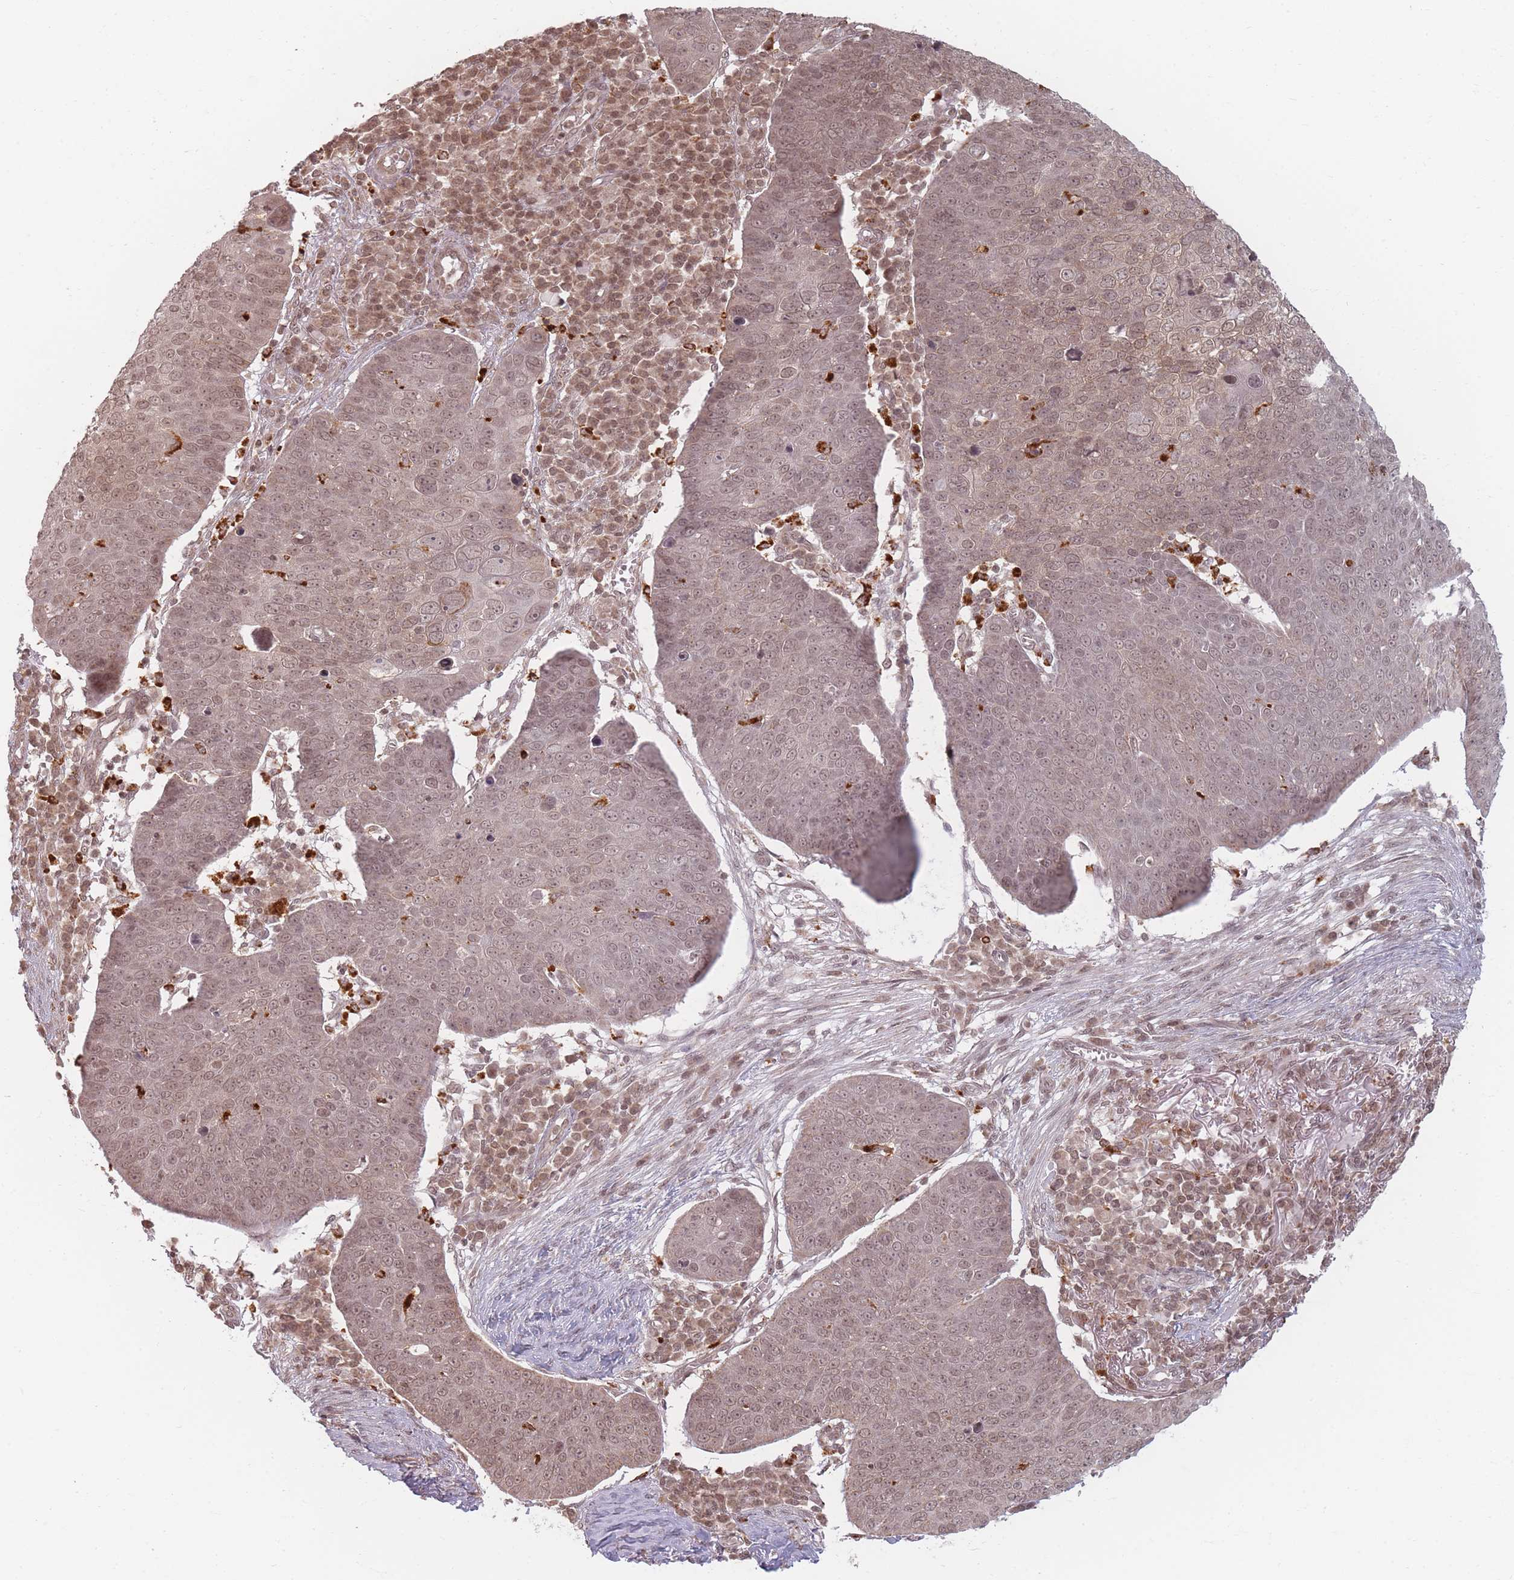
{"staining": {"intensity": "weak", "quantity": ">75%", "location": "cytoplasmic/membranous,nuclear"}, "tissue": "skin cancer", "cell_type": "Tumor cells", "image_type": "cancer", "snomed": [{"axis": "morphology", "description": "Squamous cell carcinoma, NOS"}, {"axis": "topography", "description": "Skin"}], "caption": "Immunohistochemical staining of skin squamous cell carcinoma reveals weak cytoplasmic/membranous and nuclear protein staining in approximately >75% of tumor cells.", "gene": "SPATA45", "patient": {"sex": "male", "age": 71}}